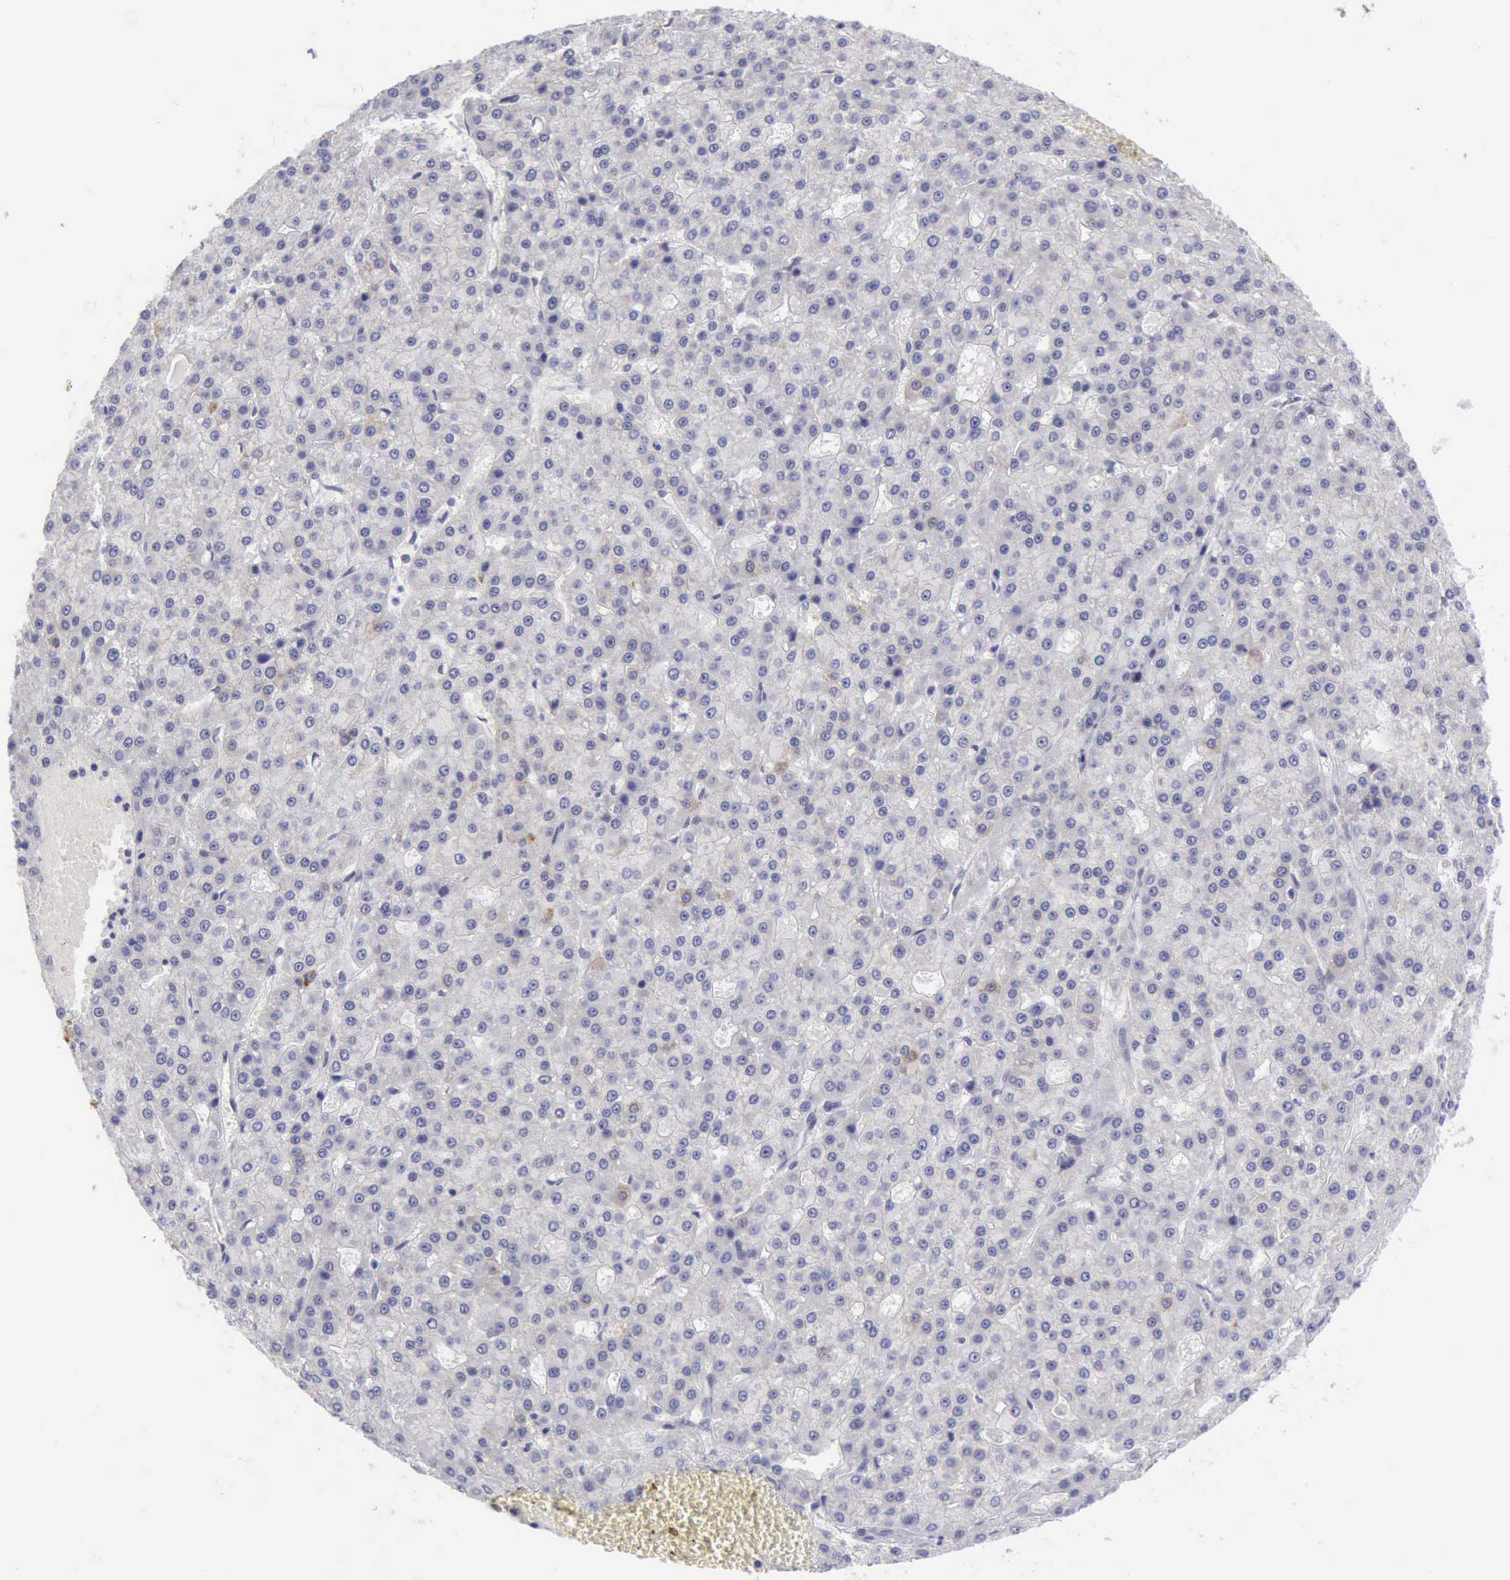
{"staining": {"intensity": "negative", "quantity": "none", "location": "none"}, "tissue": "liver cancer", "cell_type": "Tumor cells", "image_type": "cancer", "snomed": [{"axis": "morphology", "description": "Carcinoma, Hepatocellular, NOS"}, {"axis": "topography", "description": "Liver"}], "caption": "Human hepatocellular carcinoma (liver) stained for a protein using immunohistochemistry shows no positivity in tumor cells.", "gene": "TFRC", "patient": {"sex": "male", "age": 47}}